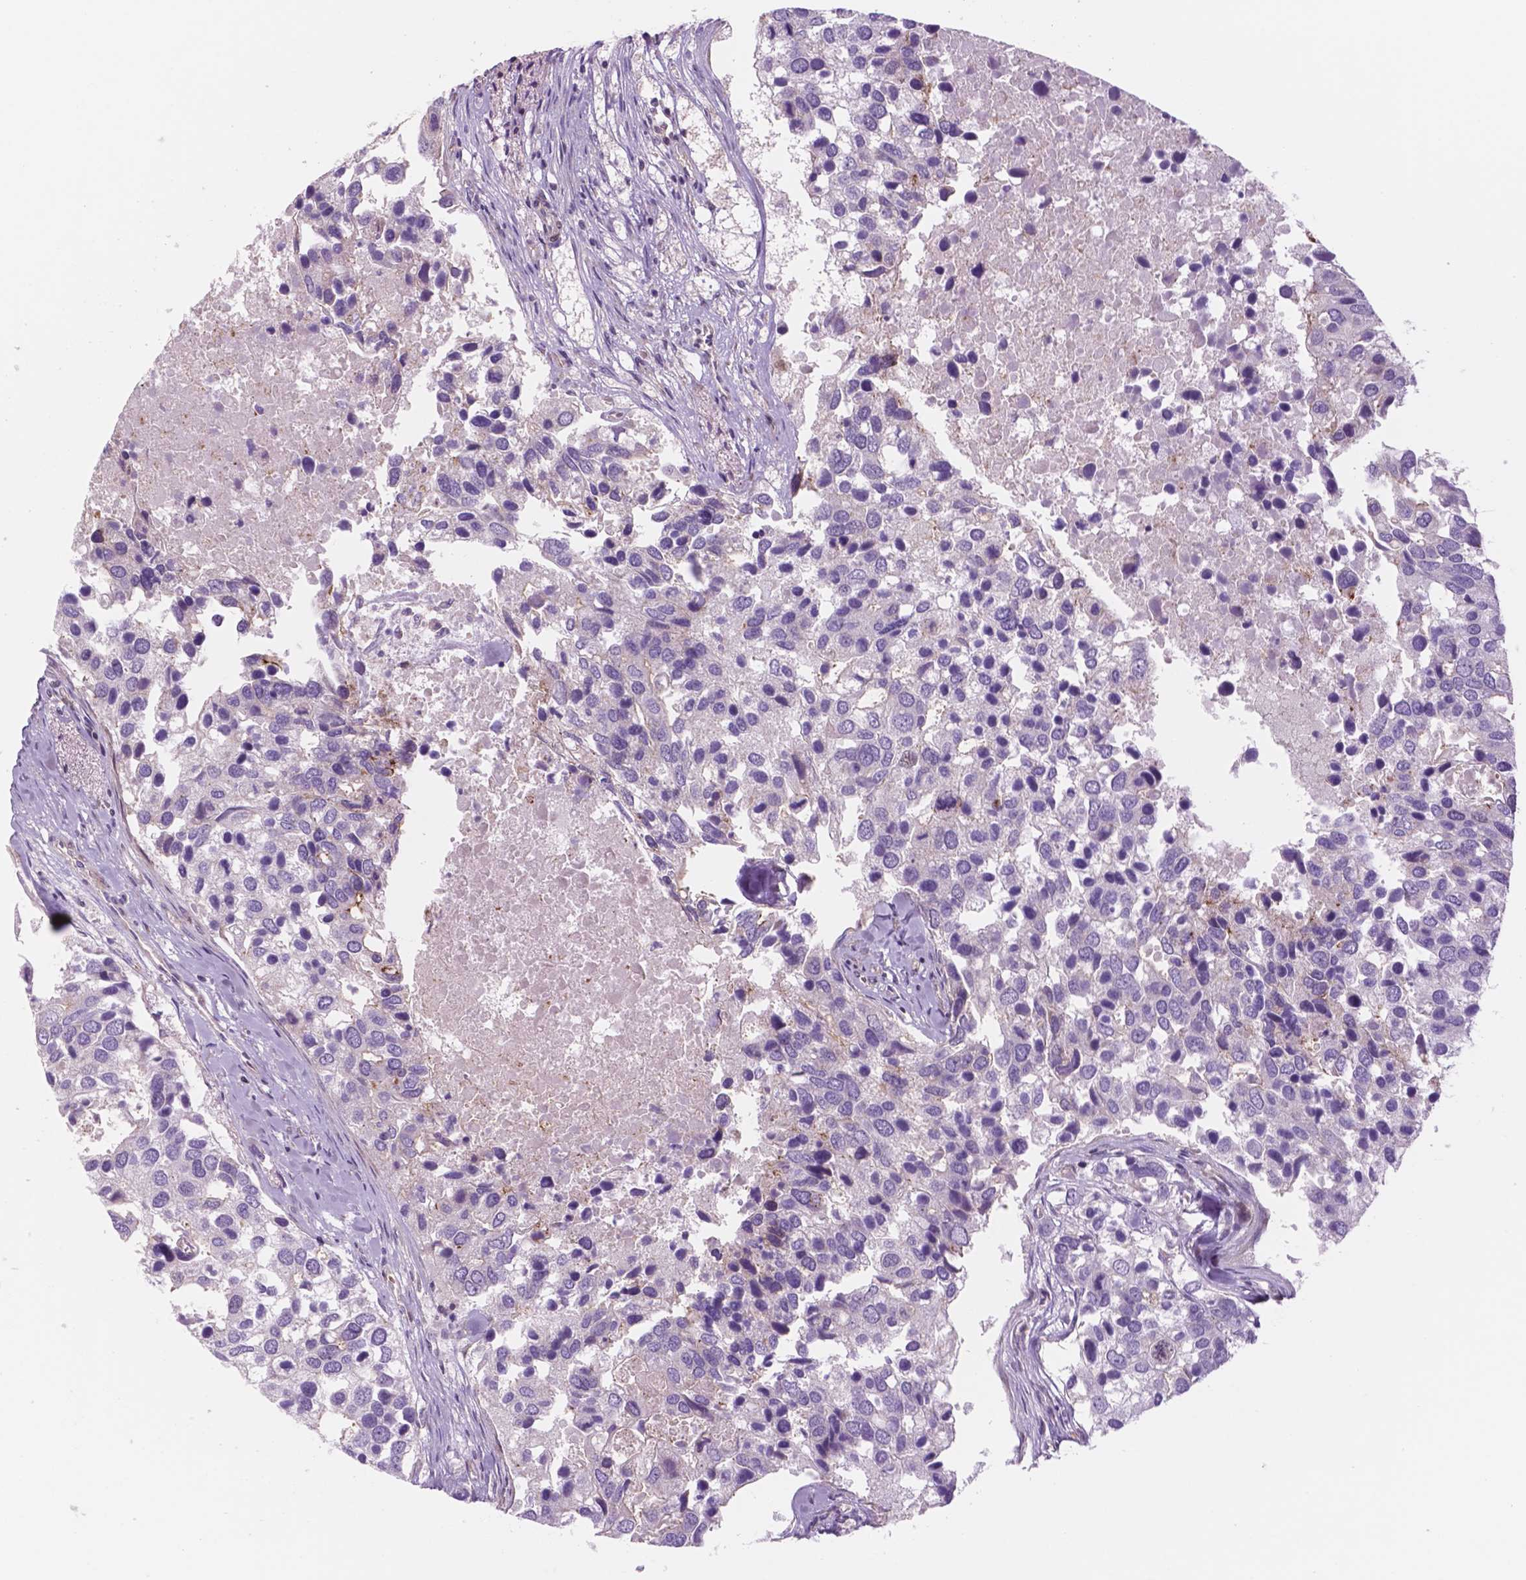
{"staining": {"intensity": "negative", "quantity": "none", "location": "none"}, "tissue": "breast cancer", "cell_type": "Tumor cells", "image_type": "cancer", "snomed": [{"axis": "morphology", "description": "Duct carcinoma"}, {"axis": "topography", "description": "Breast"}], "caption": "This micrograph is of breast infiltrating ductal carcinoma stained with immunohistochemistry to label a protein in brown with the nuclei are counter-stained blue. There is no positivity in tumor cells.", "gene": "RND3", "patient": {"sex": "female", "age": 83}}